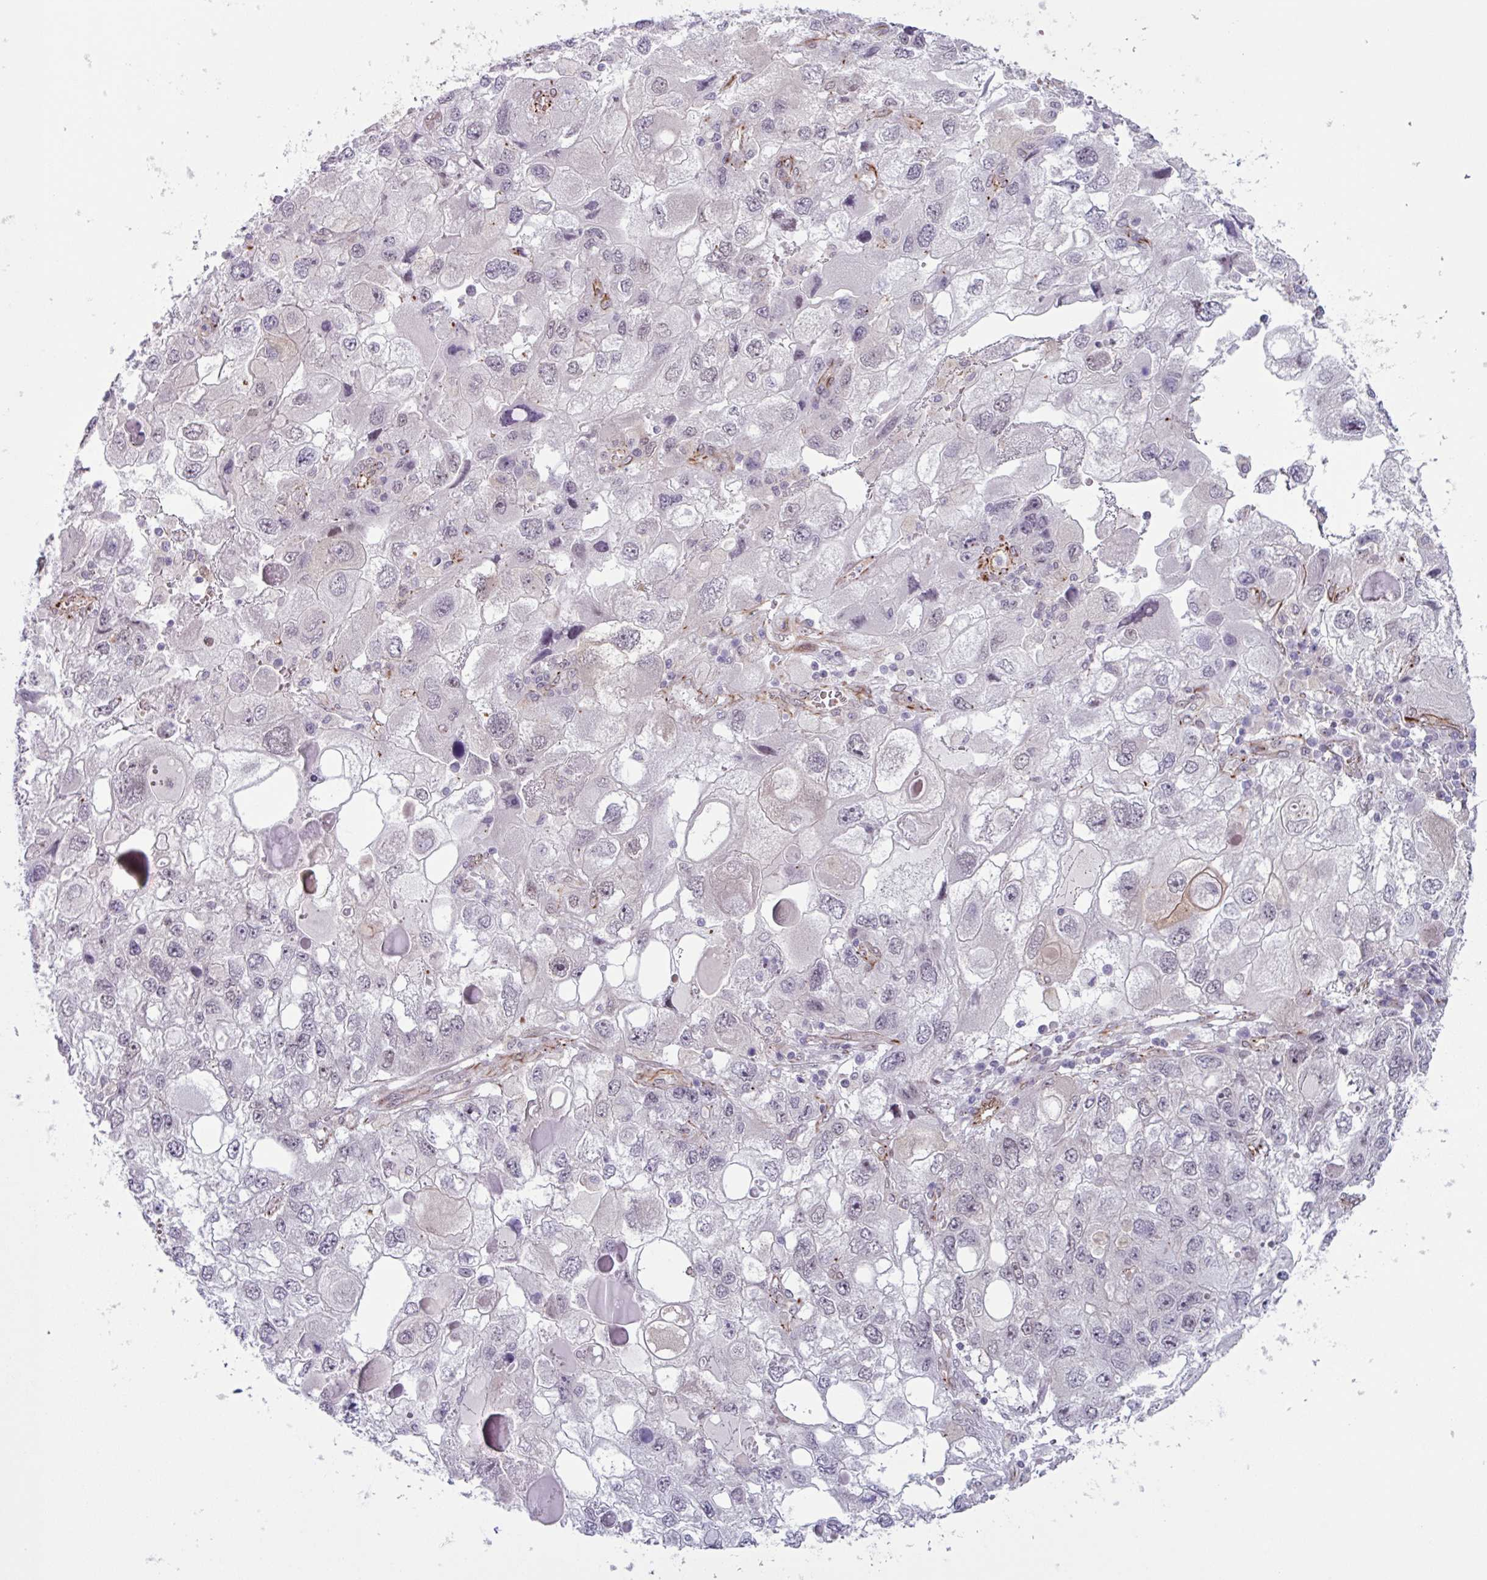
{"staining": {"intensity": "negative", "quantity": "none", "location": "none"}, "tissue": "endometrial cancer", "cell_type": "Tumor cells", "image_type": "cancer", "snomed": [{"axis": "morphology", "description": "Adenocarcinoma, NOS"}, {"axis": "topography", "description": "Endometrium"}], "caption": "Tumor cells show no significant protein staining in endometrial adenocarcinoma.", "gene": "CHD3", "patient": {"sex": "female", "age": 49}}